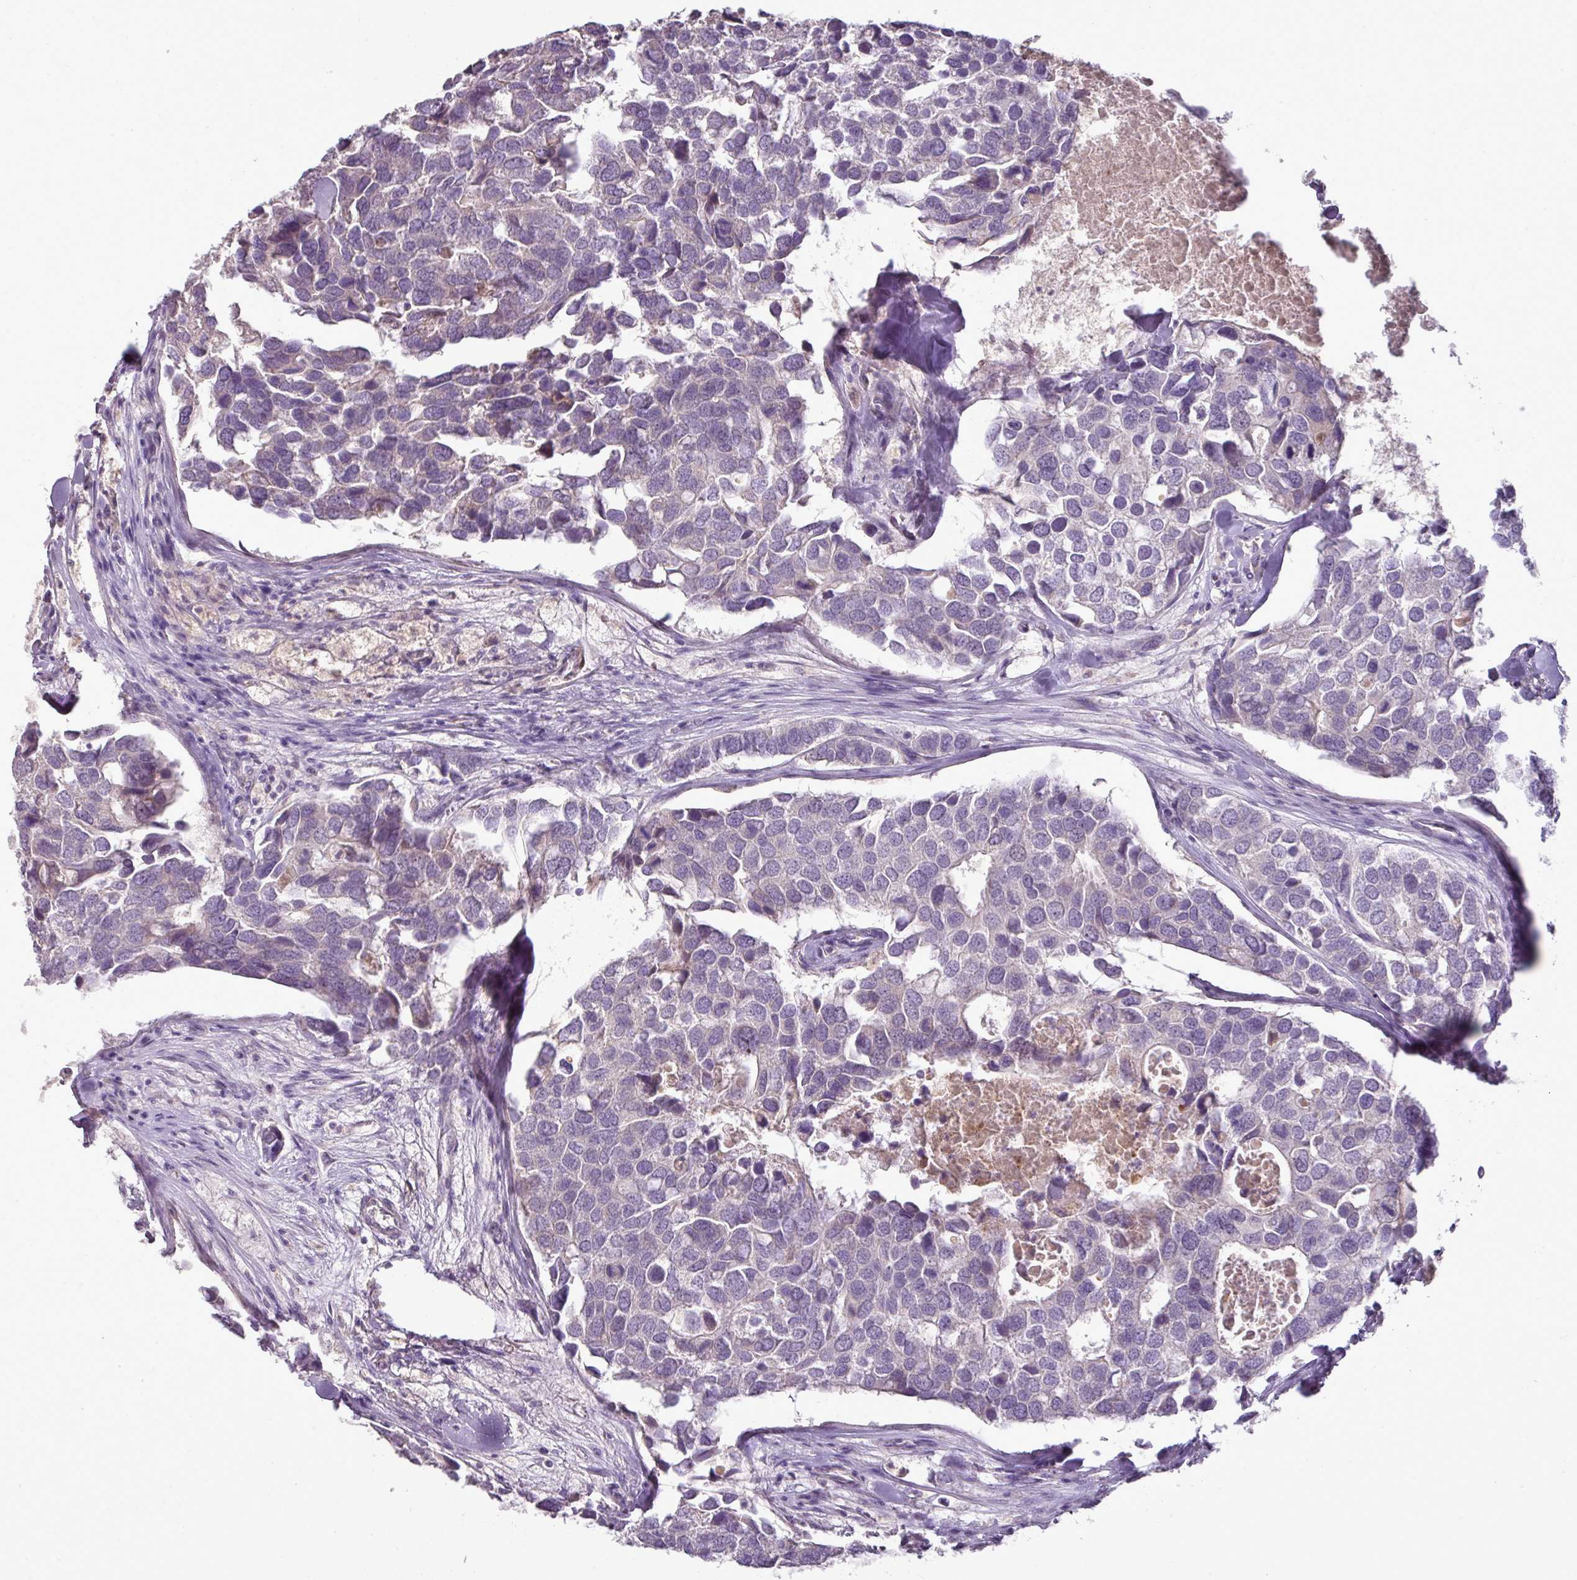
{"staining": {"intensity": "negative", "quantity": "none", "location": "none"}, "tissue": "breast cancer", "cell_type": "Tumor cells", "image_type": "cancer", "snomed": [{"axis": "morphology", "description": "Duct carcinoma"}, {"axis": "topography", "description": "Breast"}], "caption": "Immunohistochemistry (IHC) photomicrograph of human breast invasive ductal carcinoma stained for a protein (brown), which demonstrates no staining in tumor cells. (Stains: DAB (3,3'-diaminobenzidine) immunohistochemistry (IHC) with hematoxylin counter stain, Microscopy: brightfield microscopy at high magnification).", "gene": "BRINP2", "patient": {"sex": "female", "age": 83}}